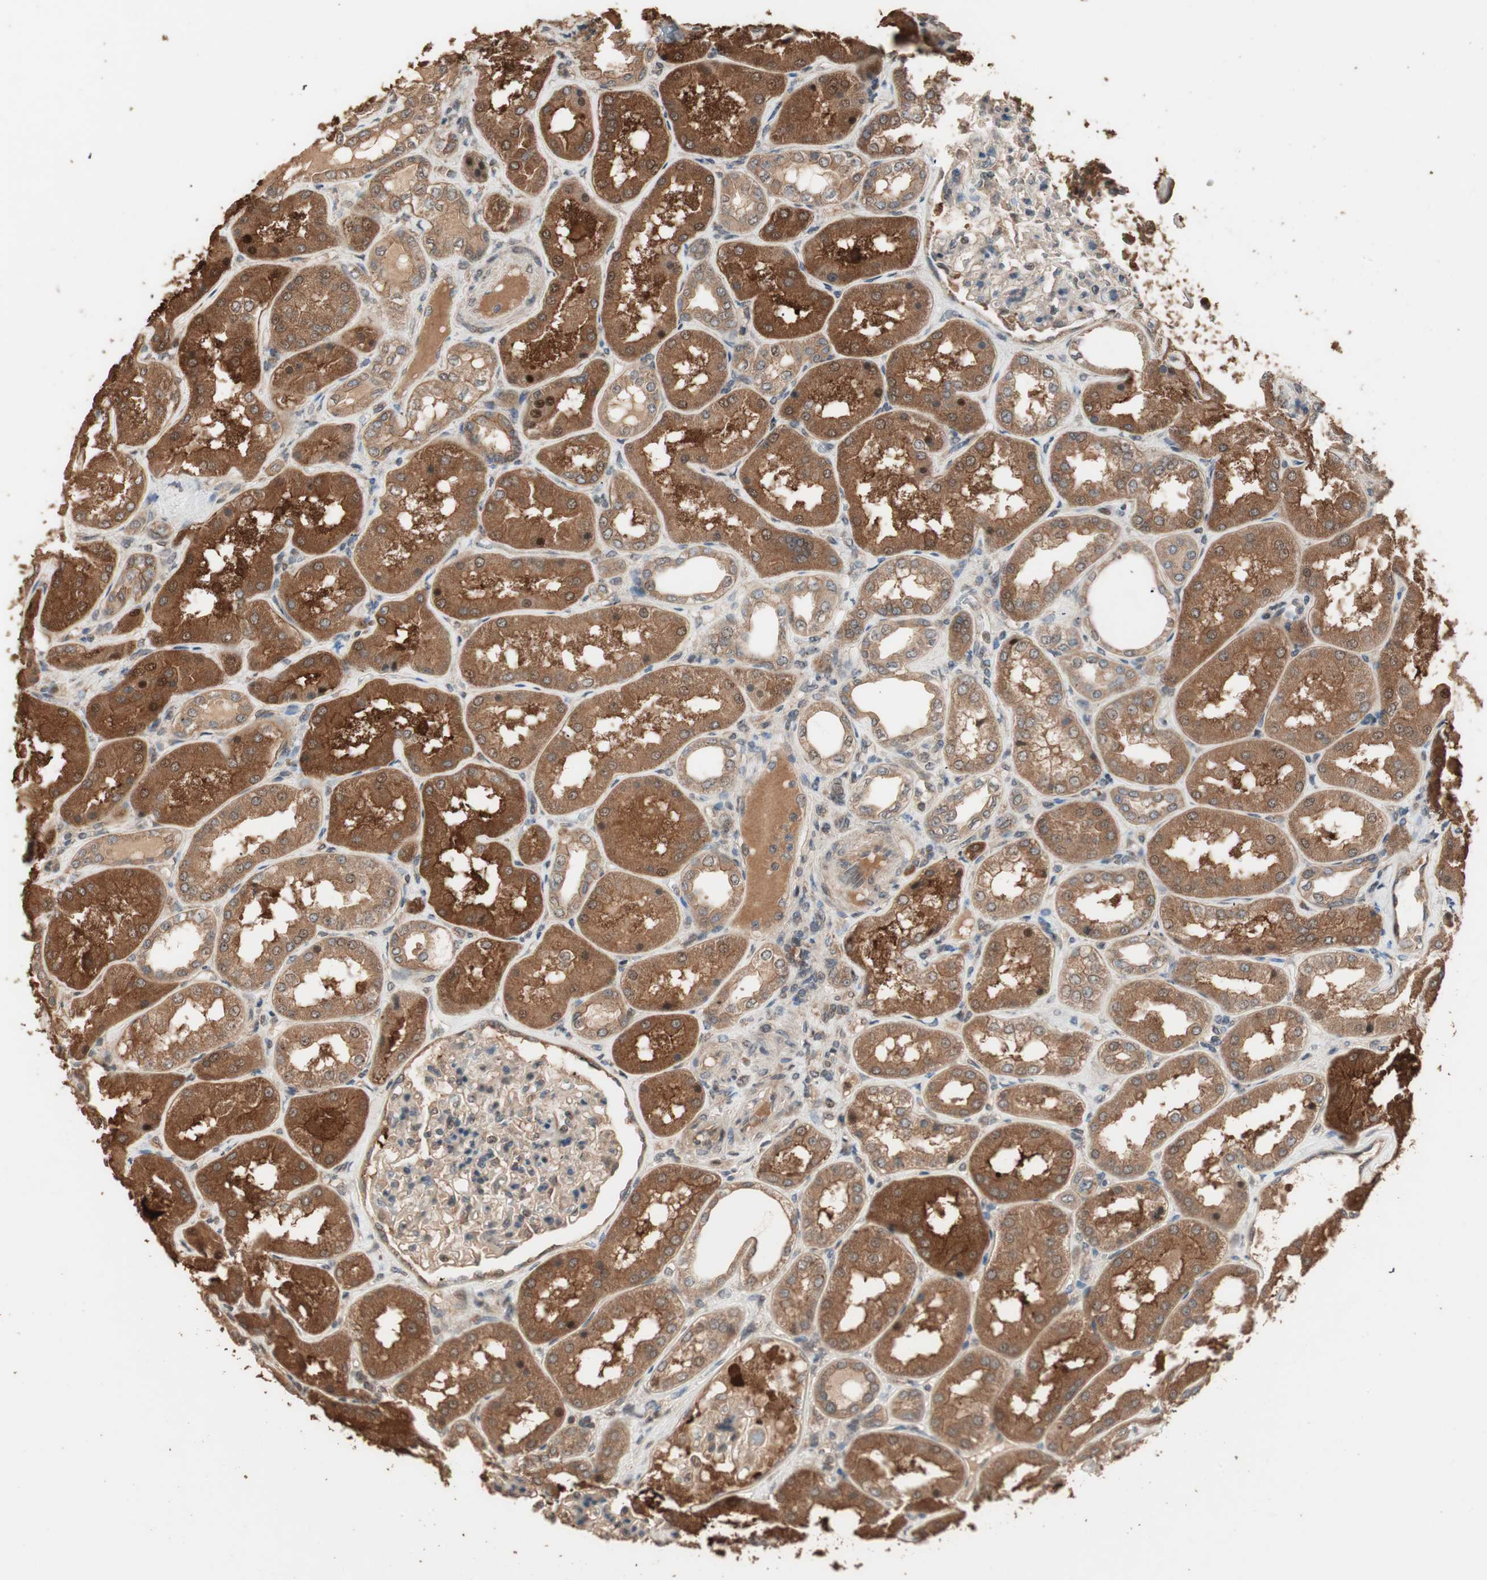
{"staining": {"intensity": "strong", "quantity": "25%-75%", "location": "cytoplasmic/membranous,nuclear"}, "tissue": "kidney", "cell_type": "Cells in glomeruli", "image_type": "normal", "snomed": [{"axis": "morphology", "description": "Normal tissue, NOS"}, {"axis": "topography", "description": "Kidney"}], "caption": "Immunohistochemistry image of benign kidney: human kidney stained using immunohistochemistry (IHC) shows high levels of strong protein expression localized specifically in the cytoplasmic/membranous,nuclear of cells in glomeruli, appearing as a cytoplasmic/membranous,nuclear brown color.", "gene": "USP20", "patient": {"sex": "female", "age": 56}}